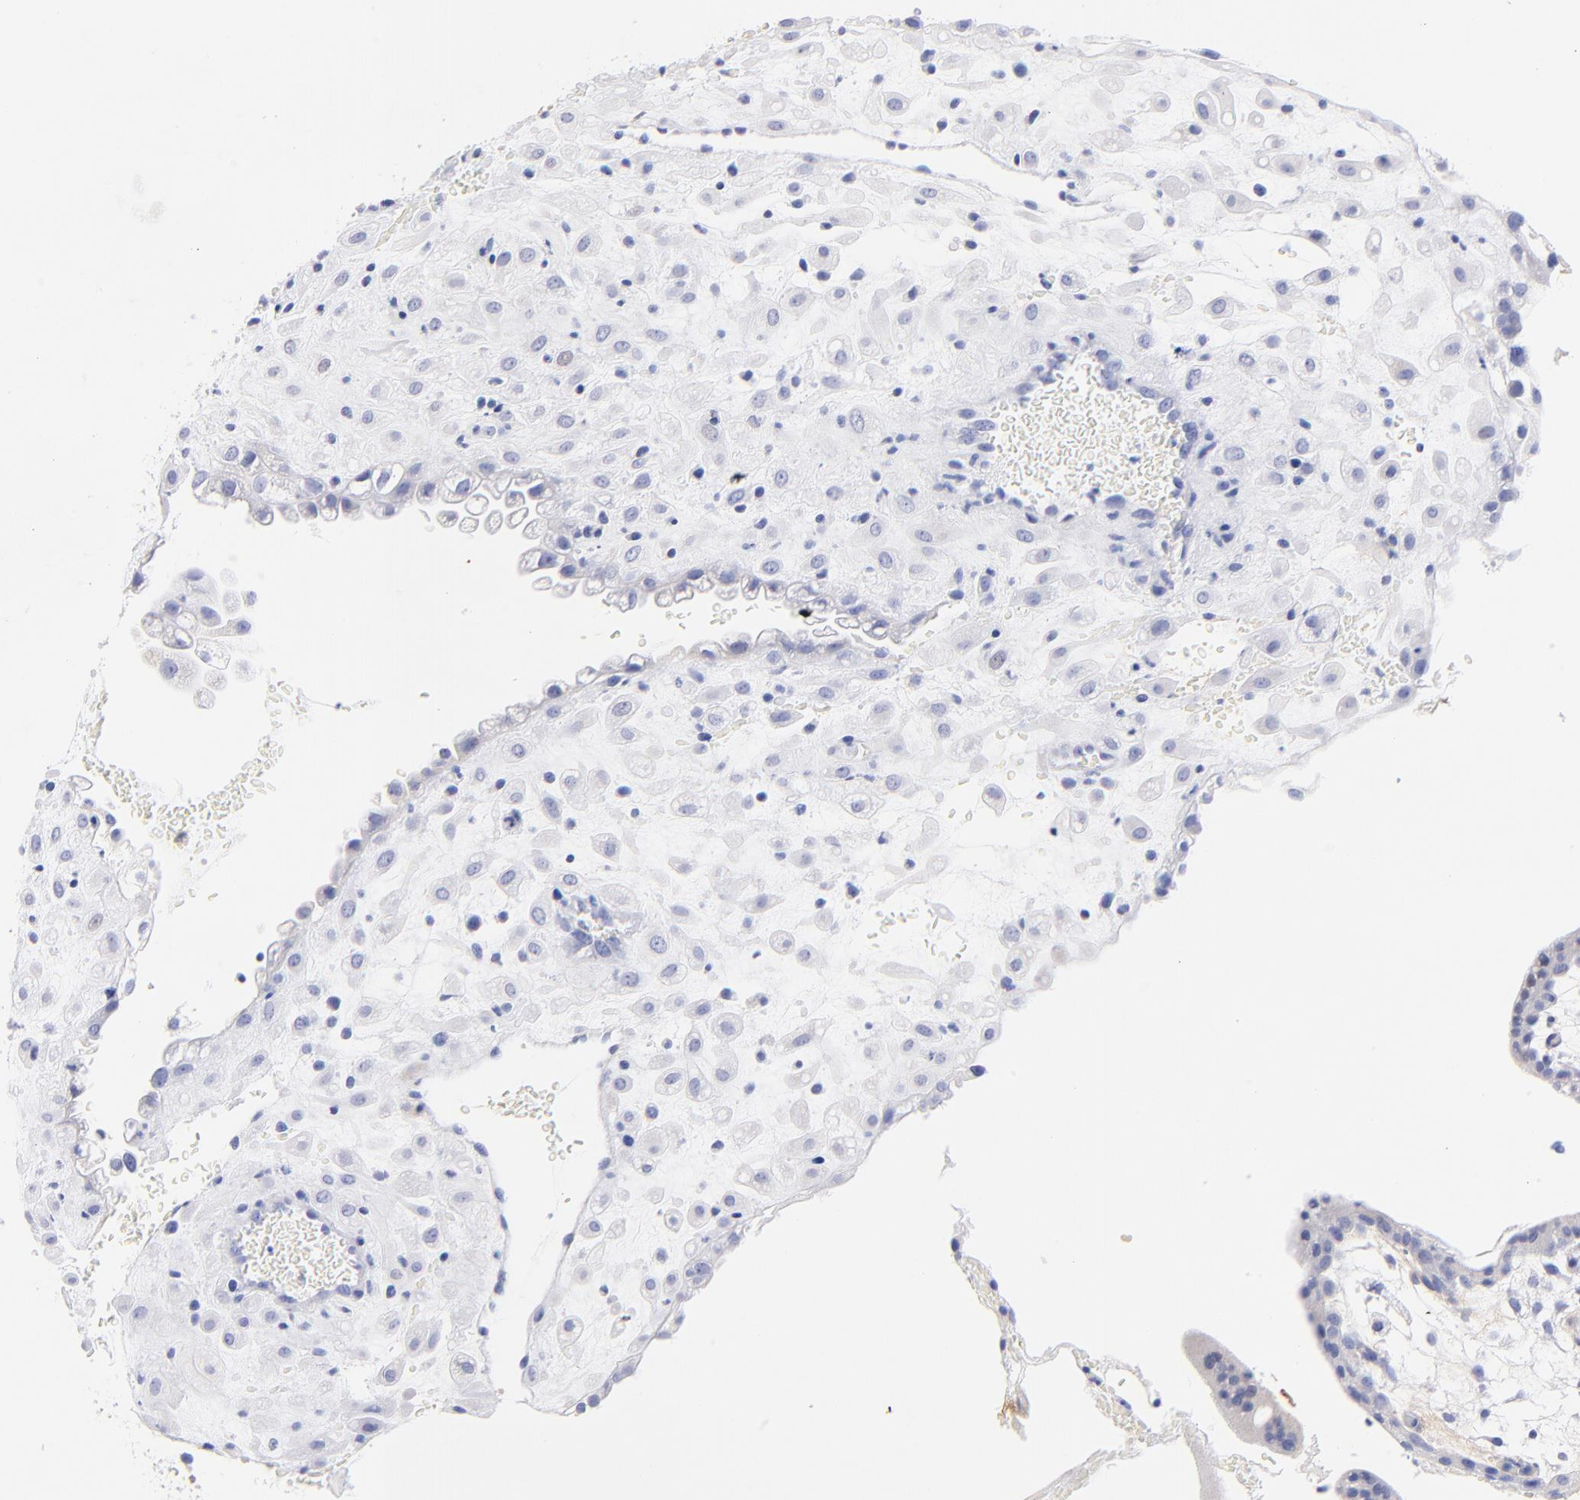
{"staining": {"intensity": "negative", "quantity": "none", "location": "none"}, "tissue": "placenta", "cell_type": "Decidual cells", "image_type": "normal", "snomed": [{"axis": "morphology", "description": "Normal tissue, NOS"}, {"axis": "topography", "description": "Placenta"}], "caption": "DAB immunohistochemical staining of normal human placenta demonstrates no significant positivity in decidual cells.", "gene": "HORMAD2", "patient": {"sex": "female", "age": 35}}